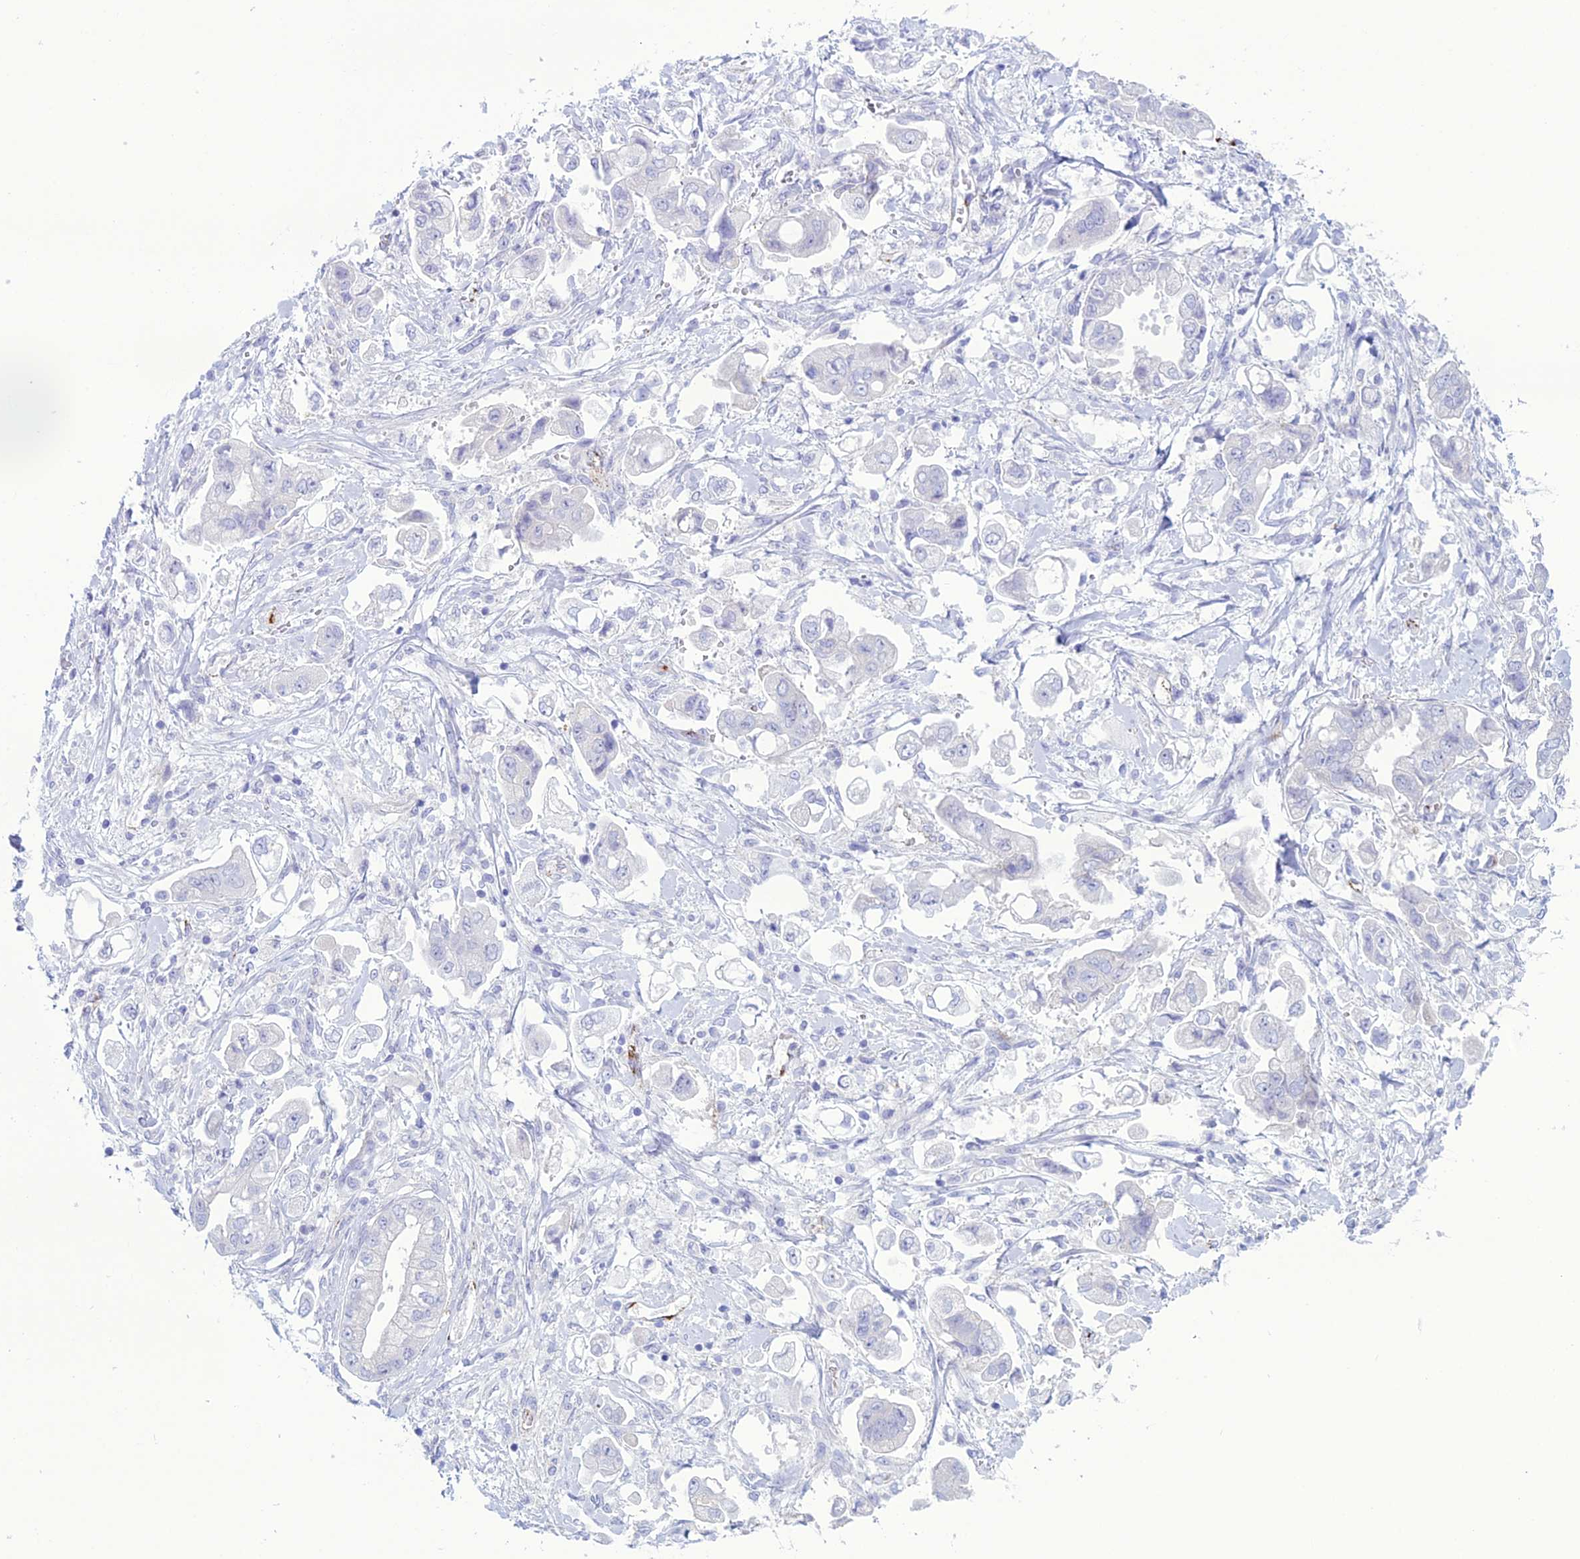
{"staining": {"intensity": "negative", "quantity": "none", "location": "none"}, "tissue": "stomach cancer", "cell_type": "Tumor cells", "image_type": "cancer", "snomed": [{"axis": "morphology", "description": "Adenocarcinoma, NOS"}, {"axis": "topography", "description": "Stomach"}], "caption": "A high-resolution photomicrograph shows IHC staining of stomach cancer (adenocarcinoma), which reveals no significant positivity in tumor cells.", "gene": "CDC42EP5", "patient": {"sex": "male", "age": 62}}